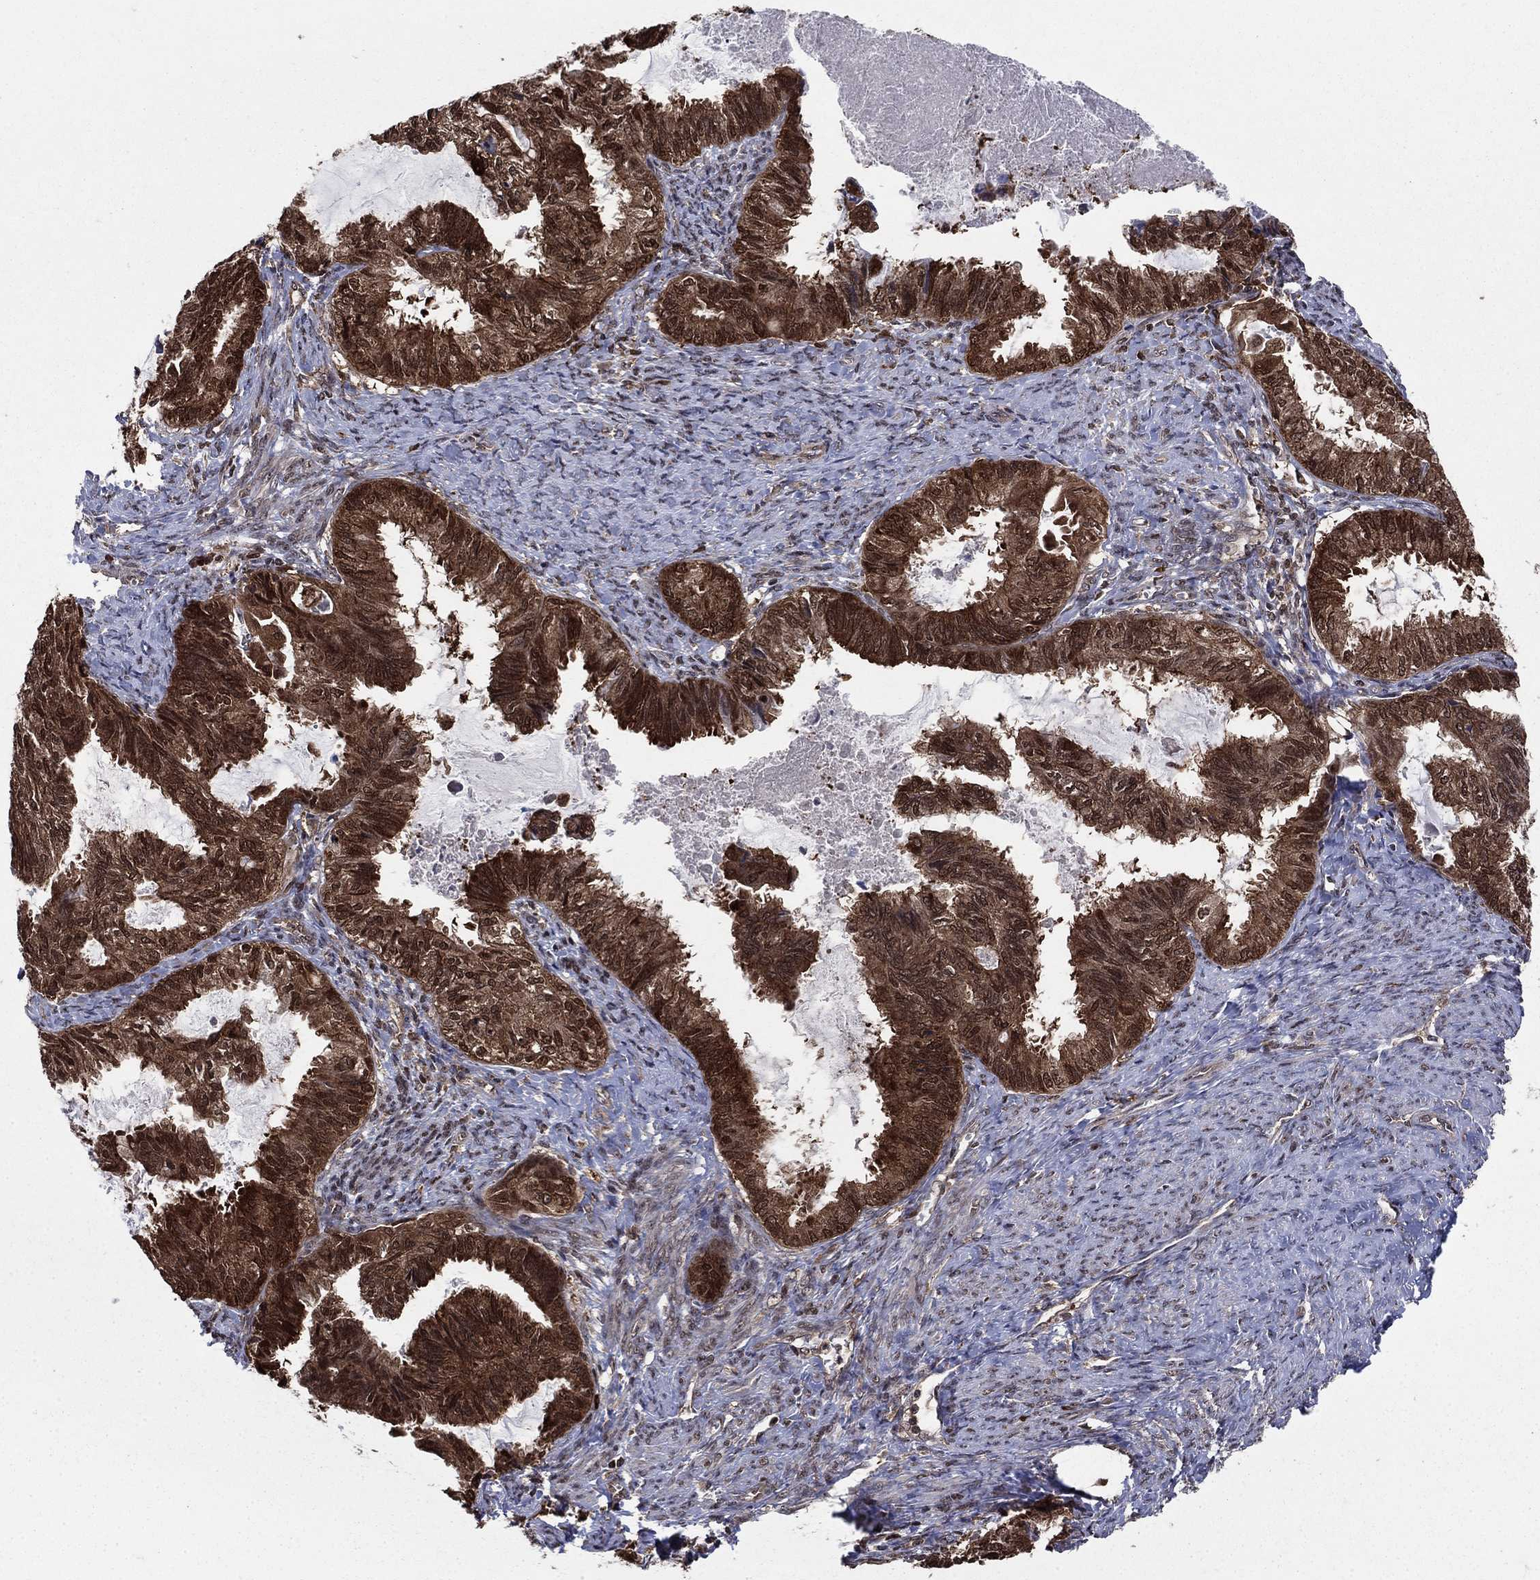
{"staining": {"intensity": "strong", "quantity": ">75%", "location": "cytoplasmic/membranous"}, "tissue": "endometrial cancer", "cell_type": "Tumor cells", "image_type": "cancer", "snomed": [{"axis": "morphology", "description": "Adenocarcinoma, NOS"}, {"axis": "topography", "description": "Endometrium"}], "caption": "Immunohistochemical staining of human adenocarcinoma (endometrial) reveals high levels of strong cytoplasmic/membranous protein staining in approximately >75% of tumor cells. The staining was performed using DAB (3,3'-diaminobenzidine) to visualize the protein expression in brown, while the nuclei were stained in blue with hematoxylin (Magnification: 20x).", "gene": "CACYBP", "patient": {"sex": "female", "age": 86}}